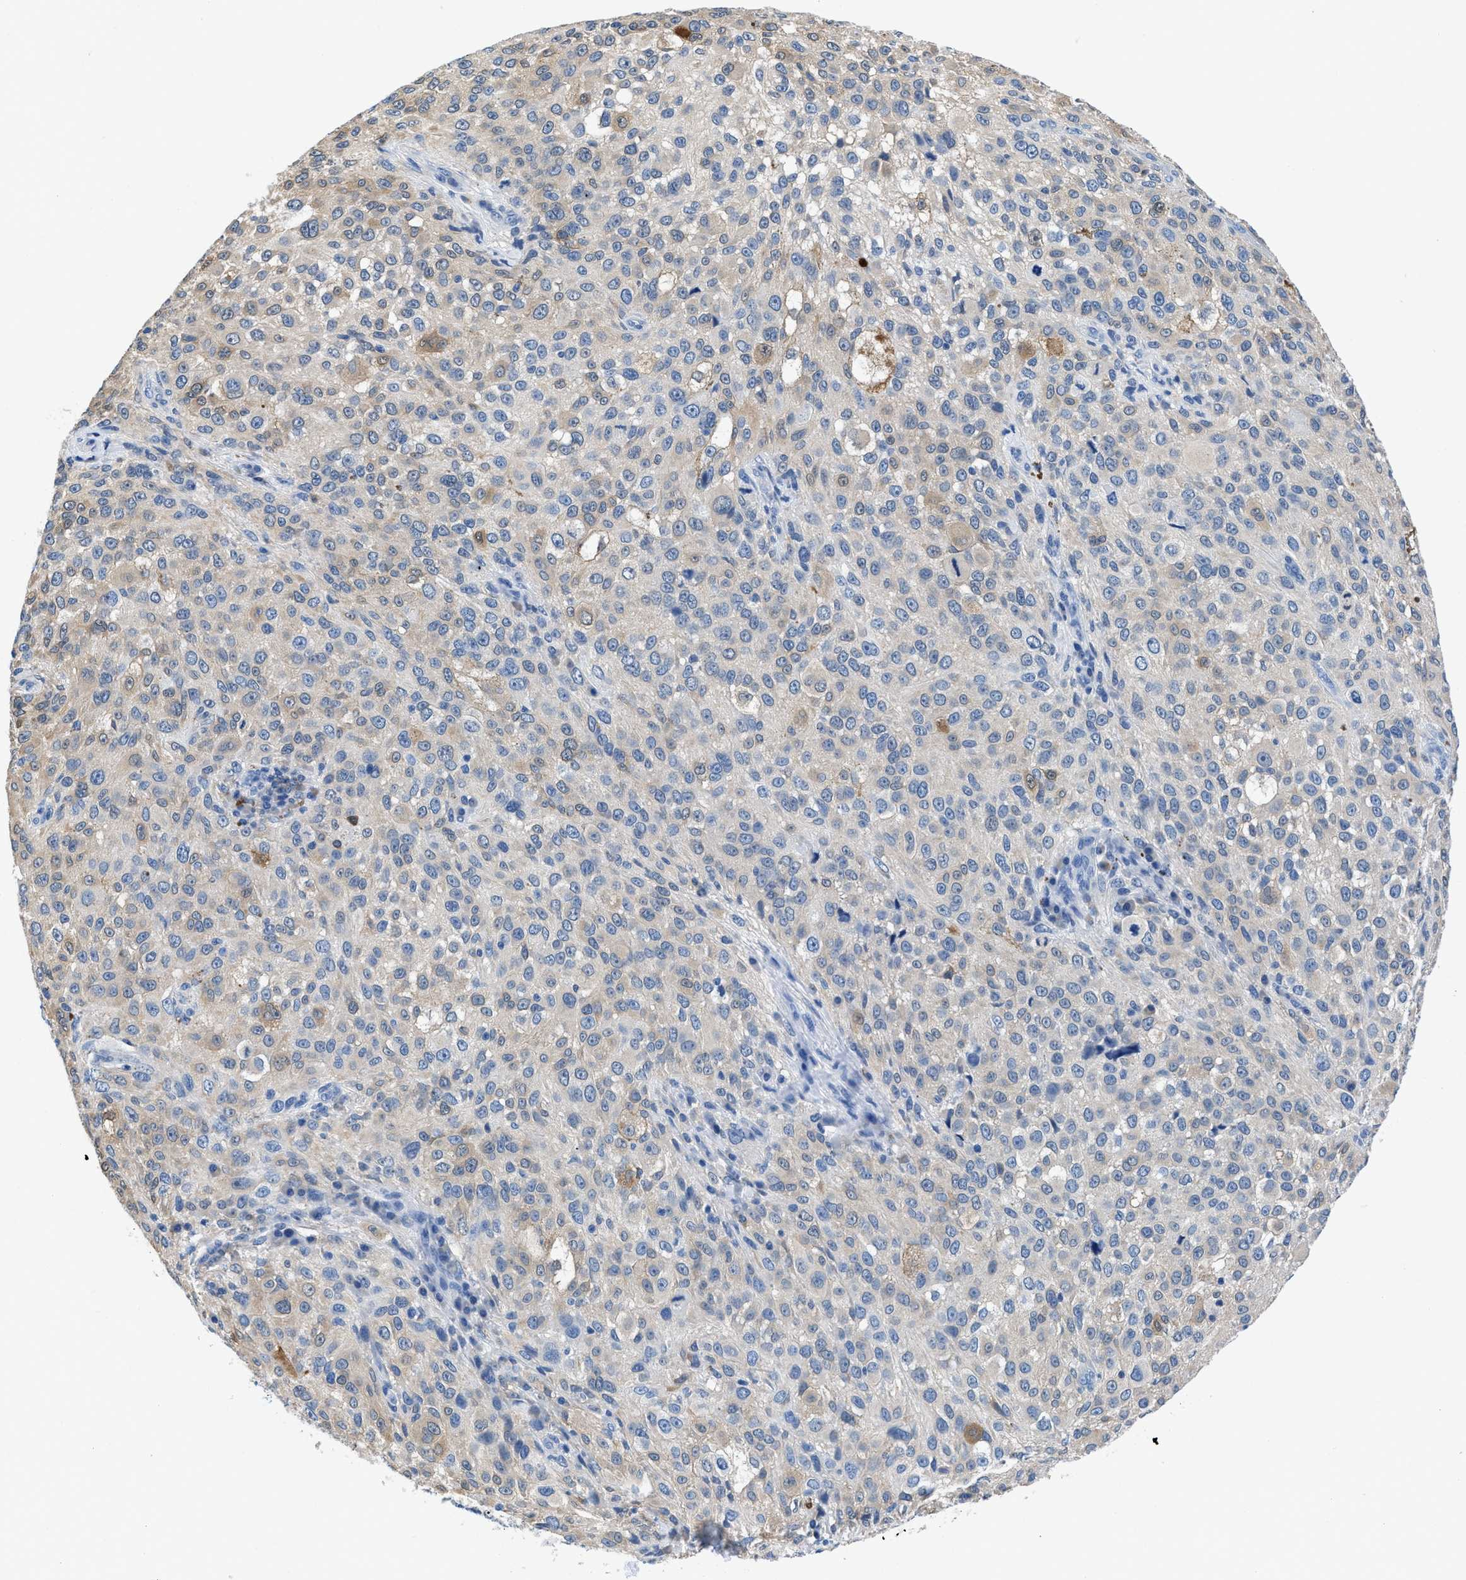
{"staining": {"intensity": "negative", "quantity": "none", "location": "none"}, "tissue": "melanoma", "cell_type": "Tumor cells", "image_type": "cancer", "snomed": [{"axis": "morphology", "description": "Necrosis, NOS"}, {"axis": "morphology", "description": "Malignant melanoma, NOS"}, {"axis": "topography", "description": "Skin"}], "caption": "Protein analysis of malignant melanoma shows no significant staining in tumor cells.", "gene": "FADS6", "patient": {"sex": "female", "age": 87}}